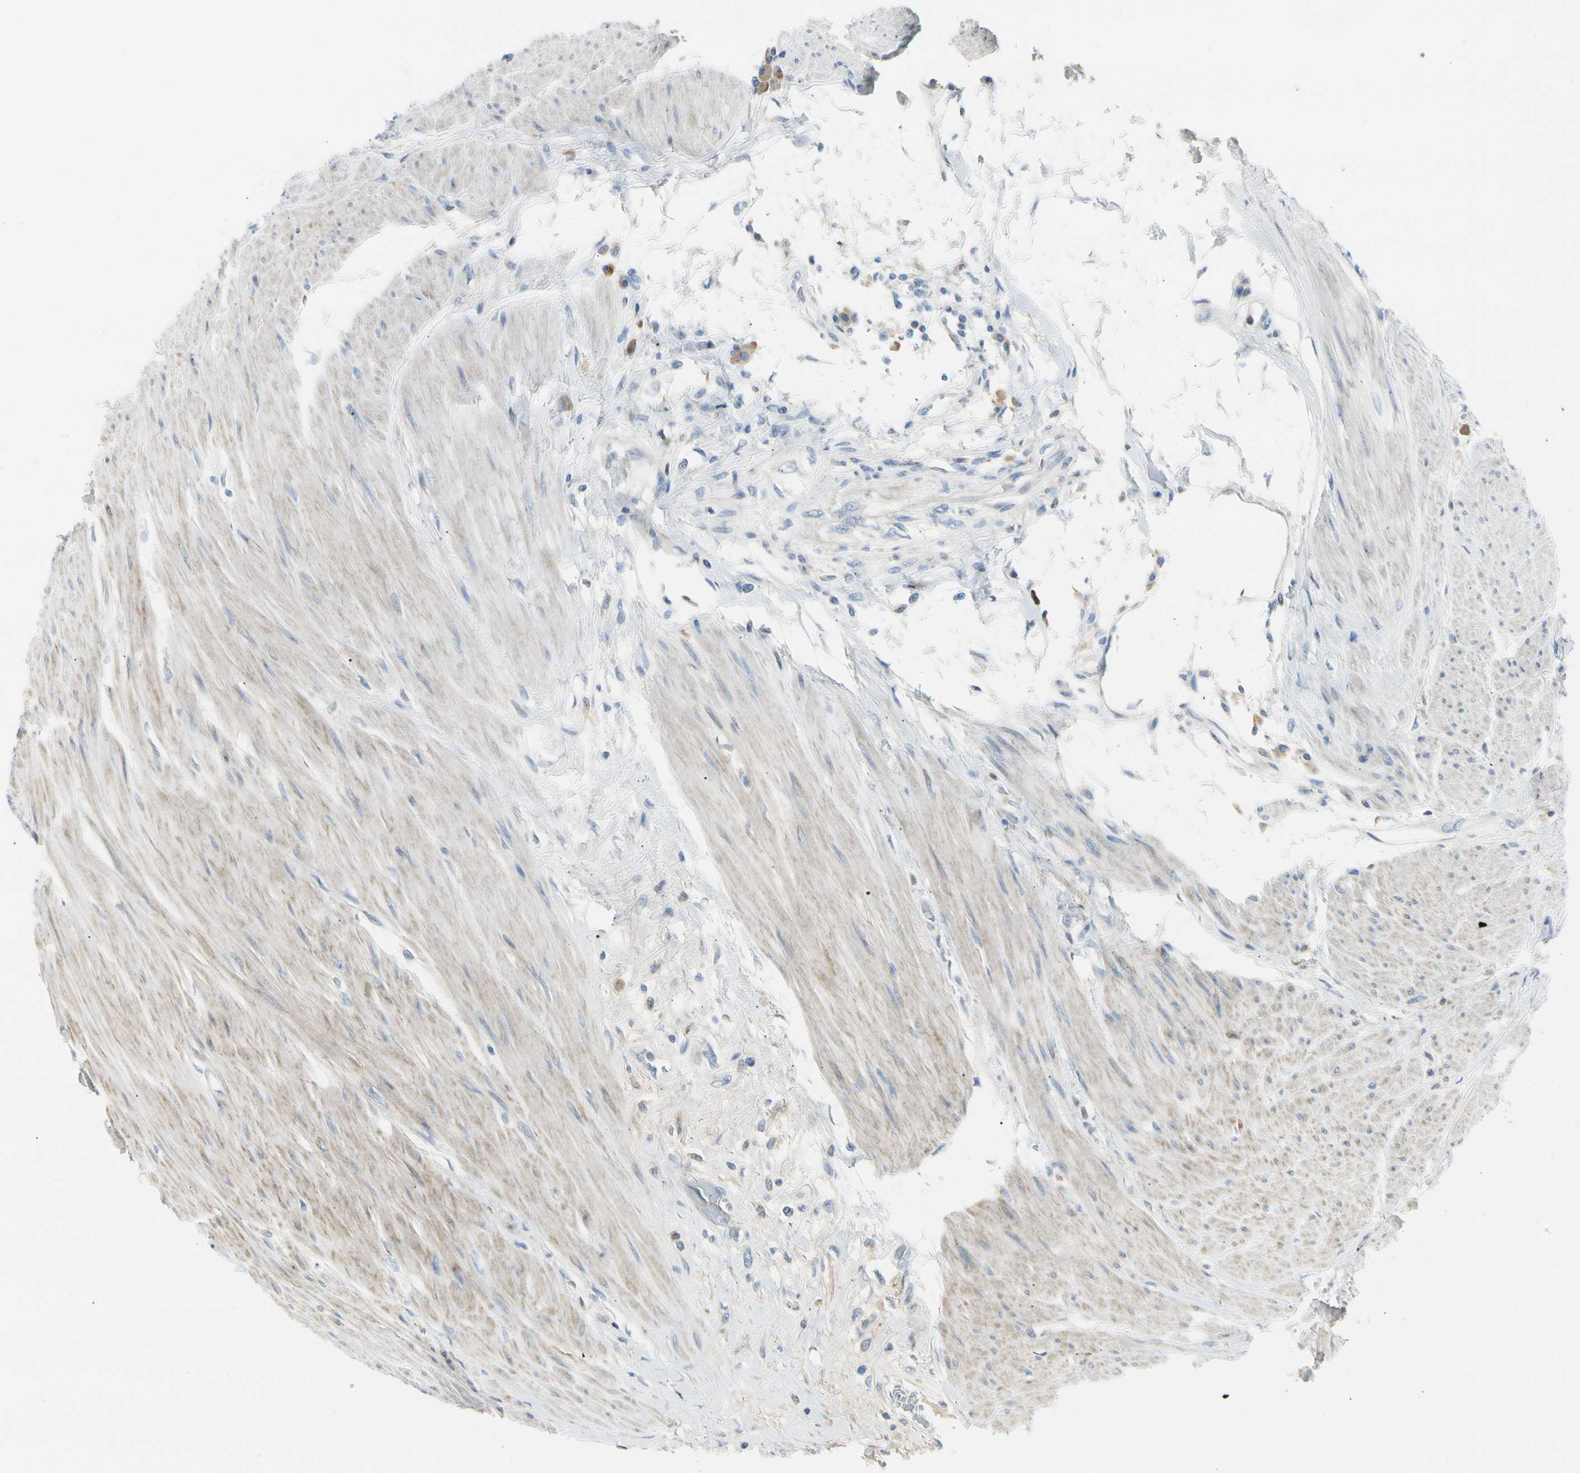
{"staining": {"intensity": "negative", "quantity": "none", "location": "none"}, "tissue": "colorectal cancer", "cell_type": "Tumor cells", "image_type": "cancer", "snomed": [{"axis": "morphology", "description": "Adenocarcinoma, NOS"}, {"axis": "topography", "description": "Rectum"}], "caption": "Colorectal cancer (adenocarcinoma) was stained to show a protein in brown. There is no significant staining in tumor cells.", "gene": "TNFSF11", "patient": {"sex": "male", "age": 63}}